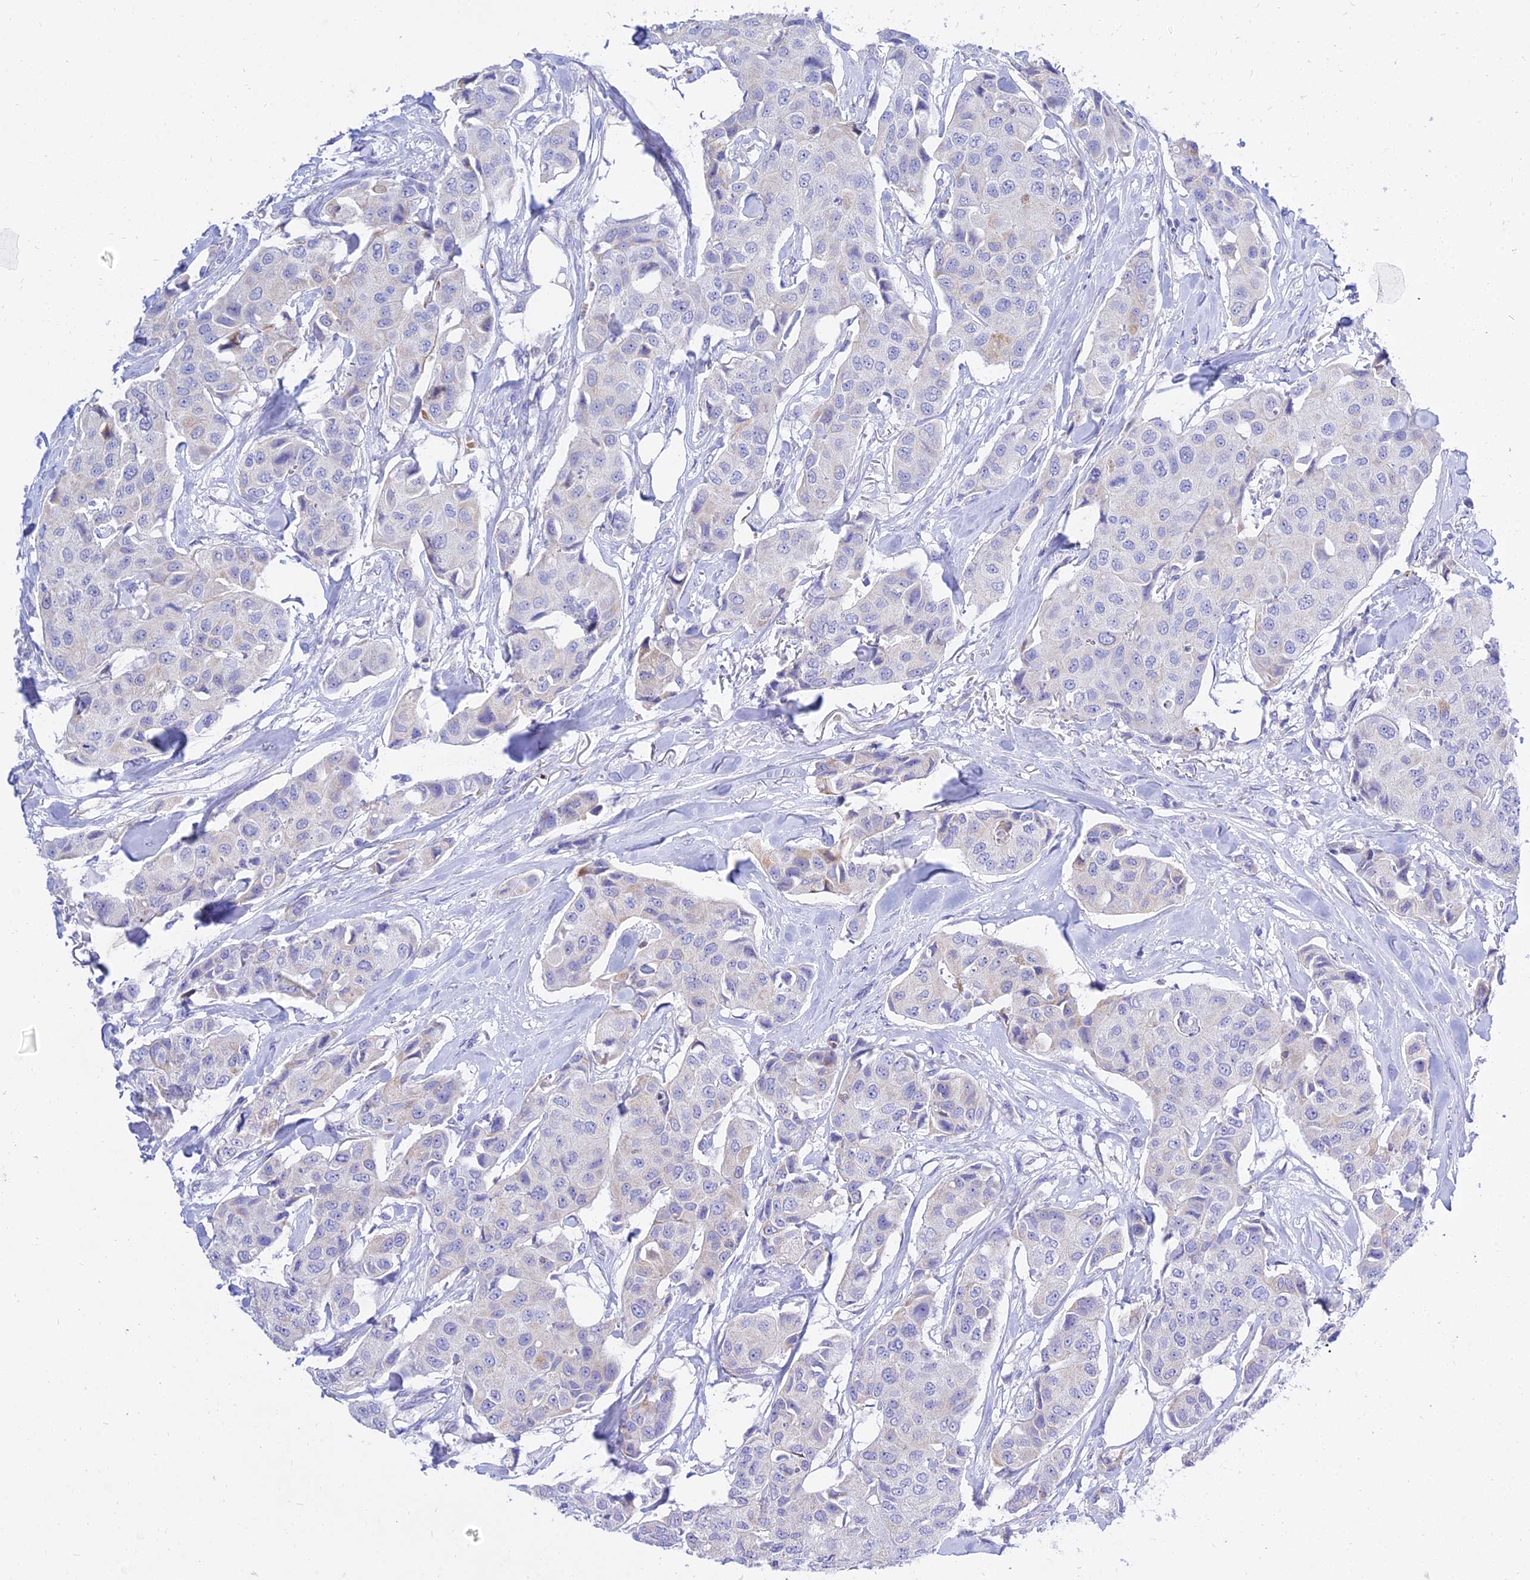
{"staining": {"intensity": "negative", "quantity": "none", "location": "none"}, "tissue": "breast cancer", "cell_type": "Tumor cells", "image_type": "cancer", "snomed": [{"axis": "morphology", "description": "Duct carcinoma"}, {"axis": "topography", "description": "Breast"}], "caption": "Immunohistochemical staining of human breast infiltrating ductal carcinoma displays no significant positivity in tumor cells. (DAB (3,3'-diaminobenzidine) immunohistochemistry (IHC), high magnification).", "gene": "PKN3", "patient": {"sex": "female", "age": 80}}